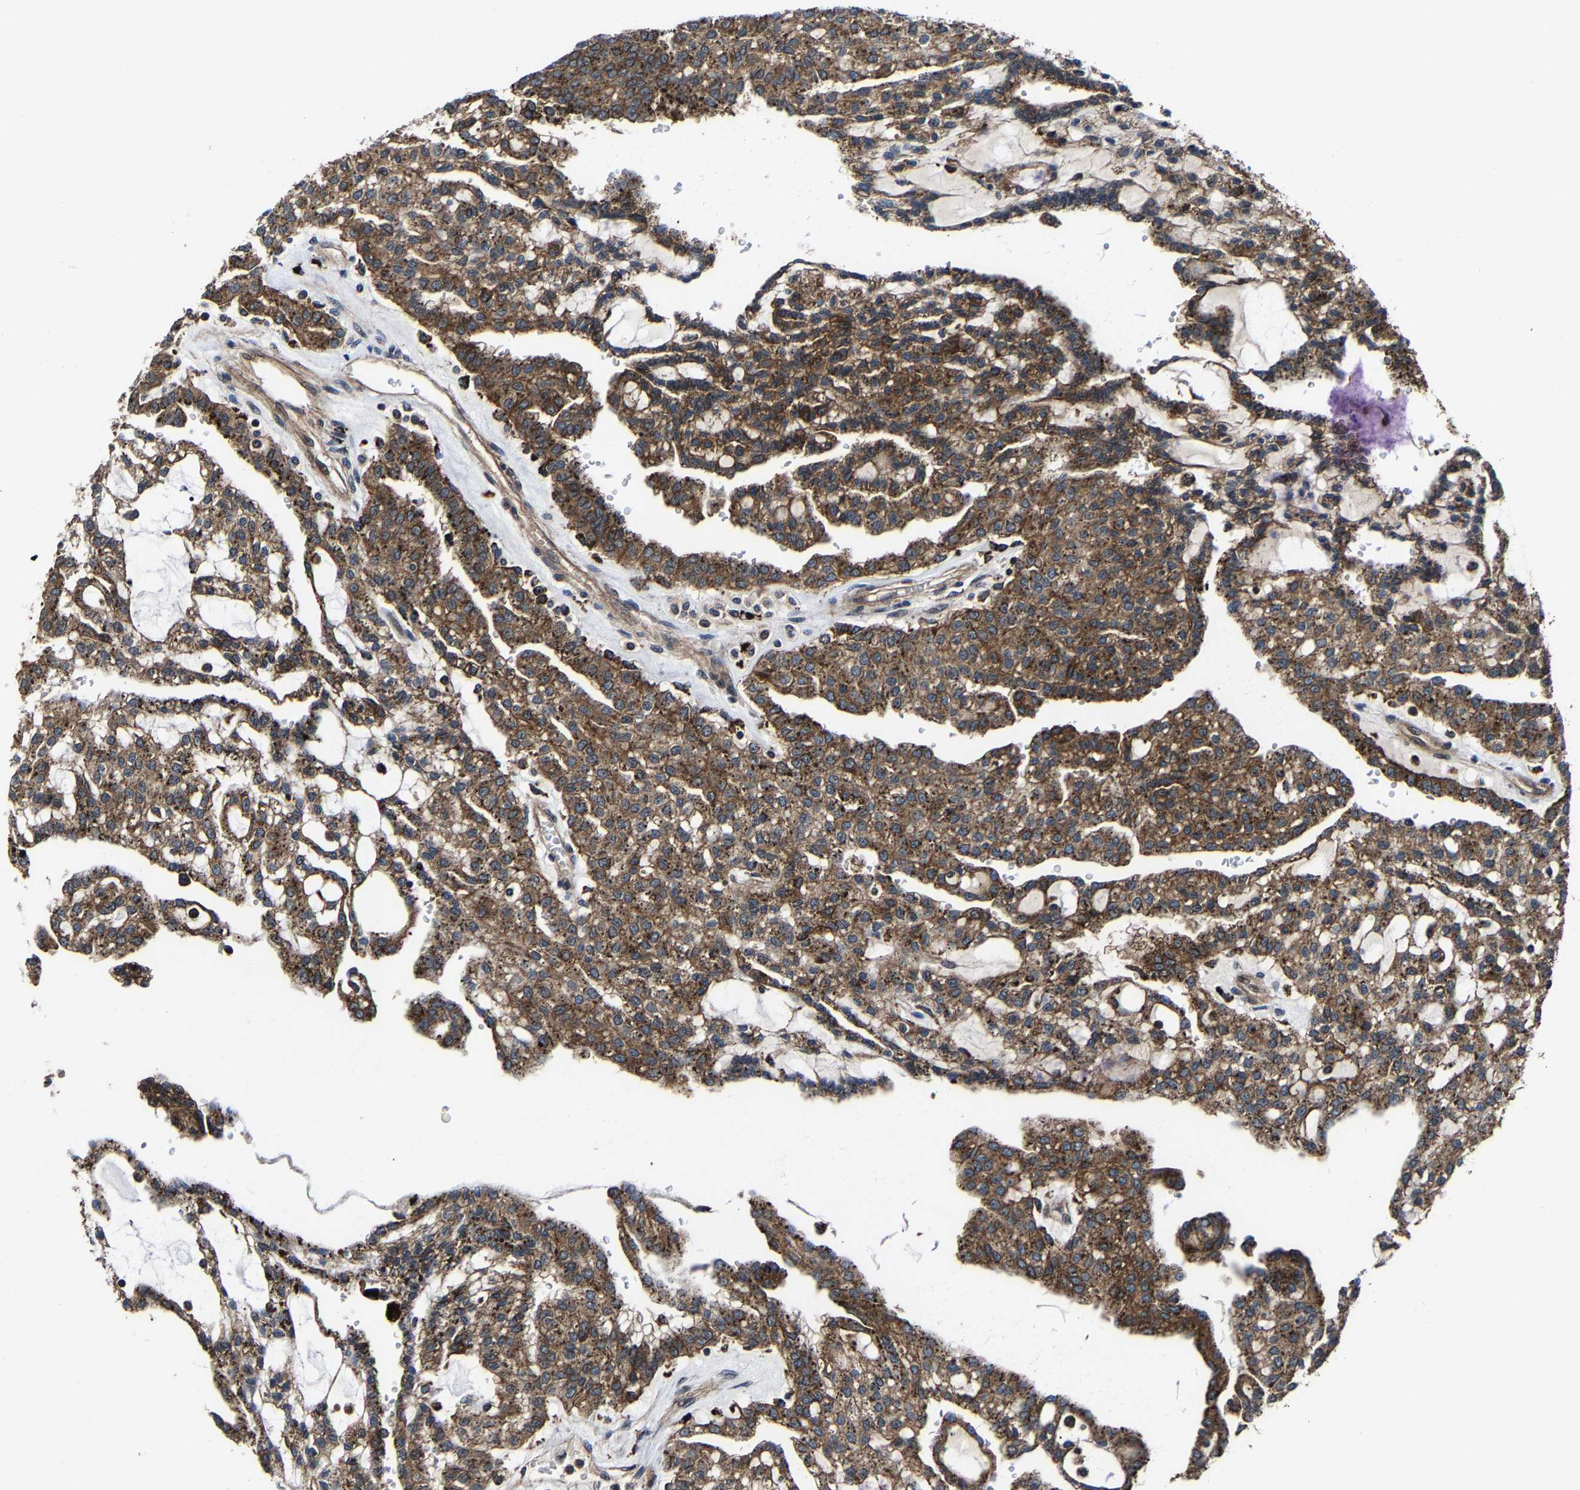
{"staining": {"intensity": "moderate", "quantity": ">75%", "location": "cytoplasmic/membranous"}, "tissue": "renal cancer", "cell_type": "Tumor cells", "image_type": "cancer", "snomed": [{"axis": "morphology", "description": "Adenocarcinoma, NOS"}, {"axis": "topography", "description": "Kidney"}], "caption": "Immunohistochemistry (IHC) of adenocarcinoma (renal) reveals medium levels of moderate cytoplasmic/membranous positivity in about >75% of tumor cells. (DAB = brown stain, brightfield microscopy at high magnification).", "gene": "ZCCHC7", "patient": {"sex": "male", "age": 63}}